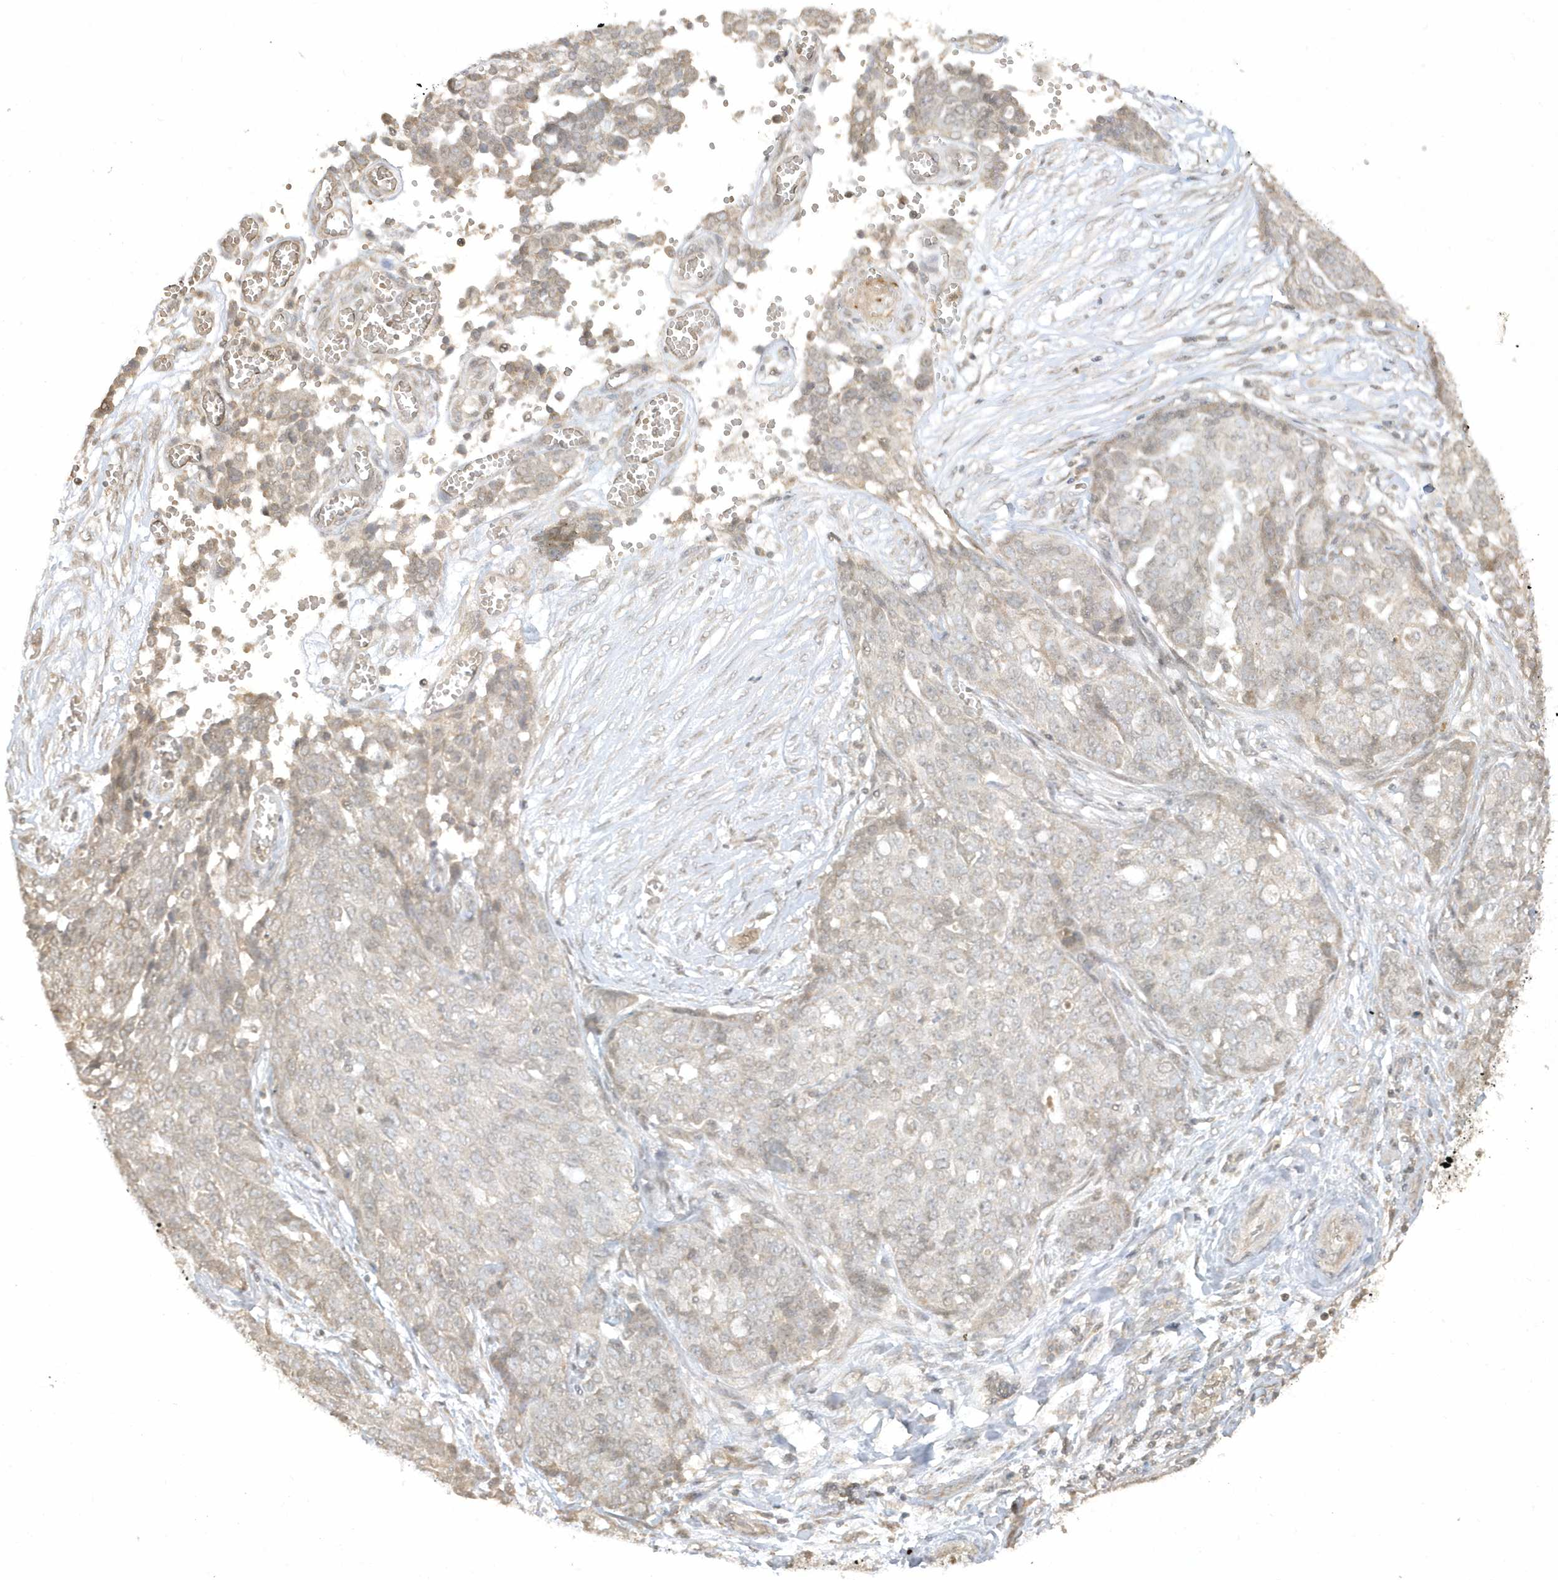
{"staining": {"intensity": "weak", "quantity": "<25%", "location": "cytoplasmic/membranous"}, "tissue": "ovarian cancer", "cell_type": "Tumor cells", "image_type": "cancer", "snomed": [{"axis": "morphology", "description": "Cystadenocarcinoma, serous, NOS"}, {"axis": "topography", "description": "Soft tissue"}, {"axis": "topography", "description": "Ovary"}], "caption": "High magnification brightfield microscopy of serous cystadenocarcinoma (ovarian) stained with DAB (brown) and counterstained with hematoxylin (blue): tumor cells show no significant positivity.", "gene": "ZNF213", "patient": {"sex": "female", "age": 57}}